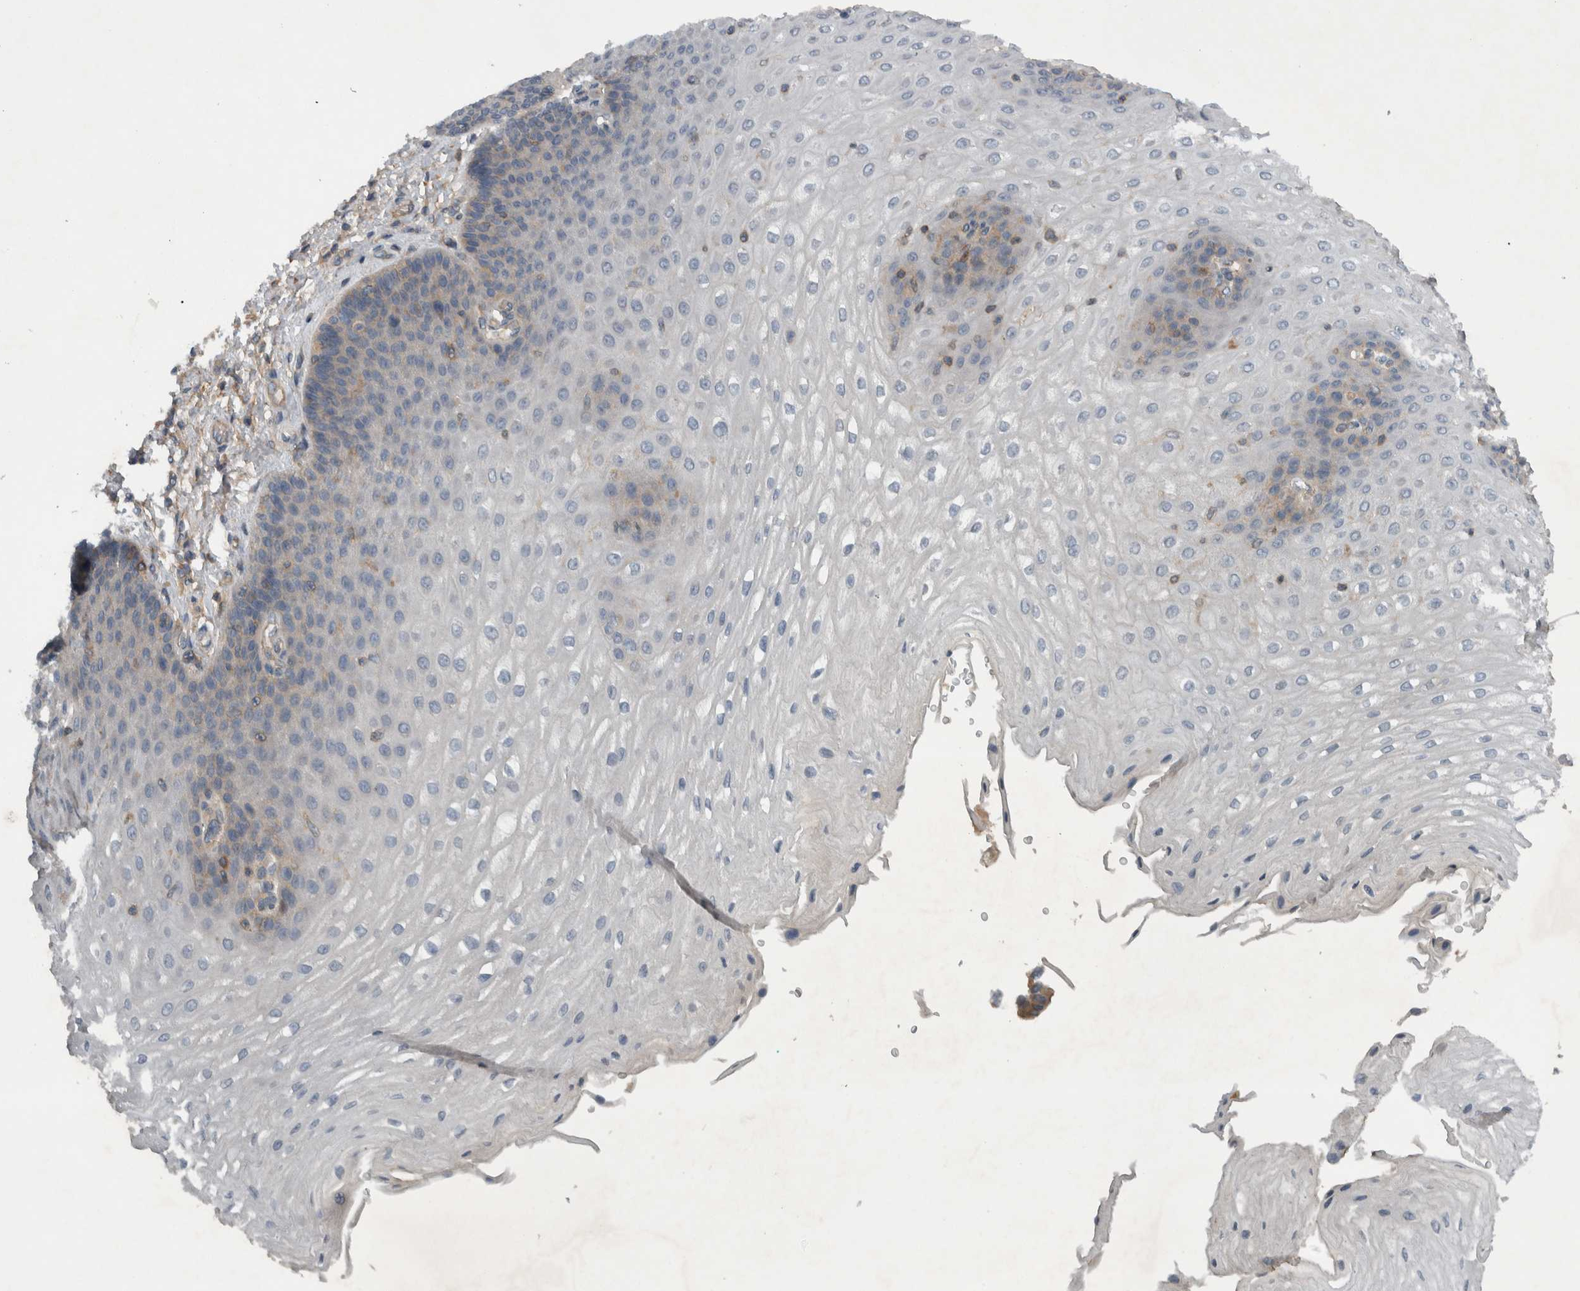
{"staining": {"intensity": "weak", "quantity": "<25%", "location": "cytoplasmic/membranous"}, "tissue": "esophagus", "cell_type": "Squamous epithelial cells", "image_type": "normal", "snomed": [{"axis": "morphology", "description": "Normal tissue, NOS"}, {"axis": "topography", "description": "Esophagus"}], "caption": "Immunohistochemistry histopathology image of benign esophagus stained for a protein (brown), which demonstrates no staining in squamous epithelial cells. (Stains: DAB immunohistochemistry (IHC) with hematoxylin counter stain, Microscopy: brightfield microscopy at high magnification).", "gene": "SCARA5", "patient": {"sex": "male", "age": 54}}